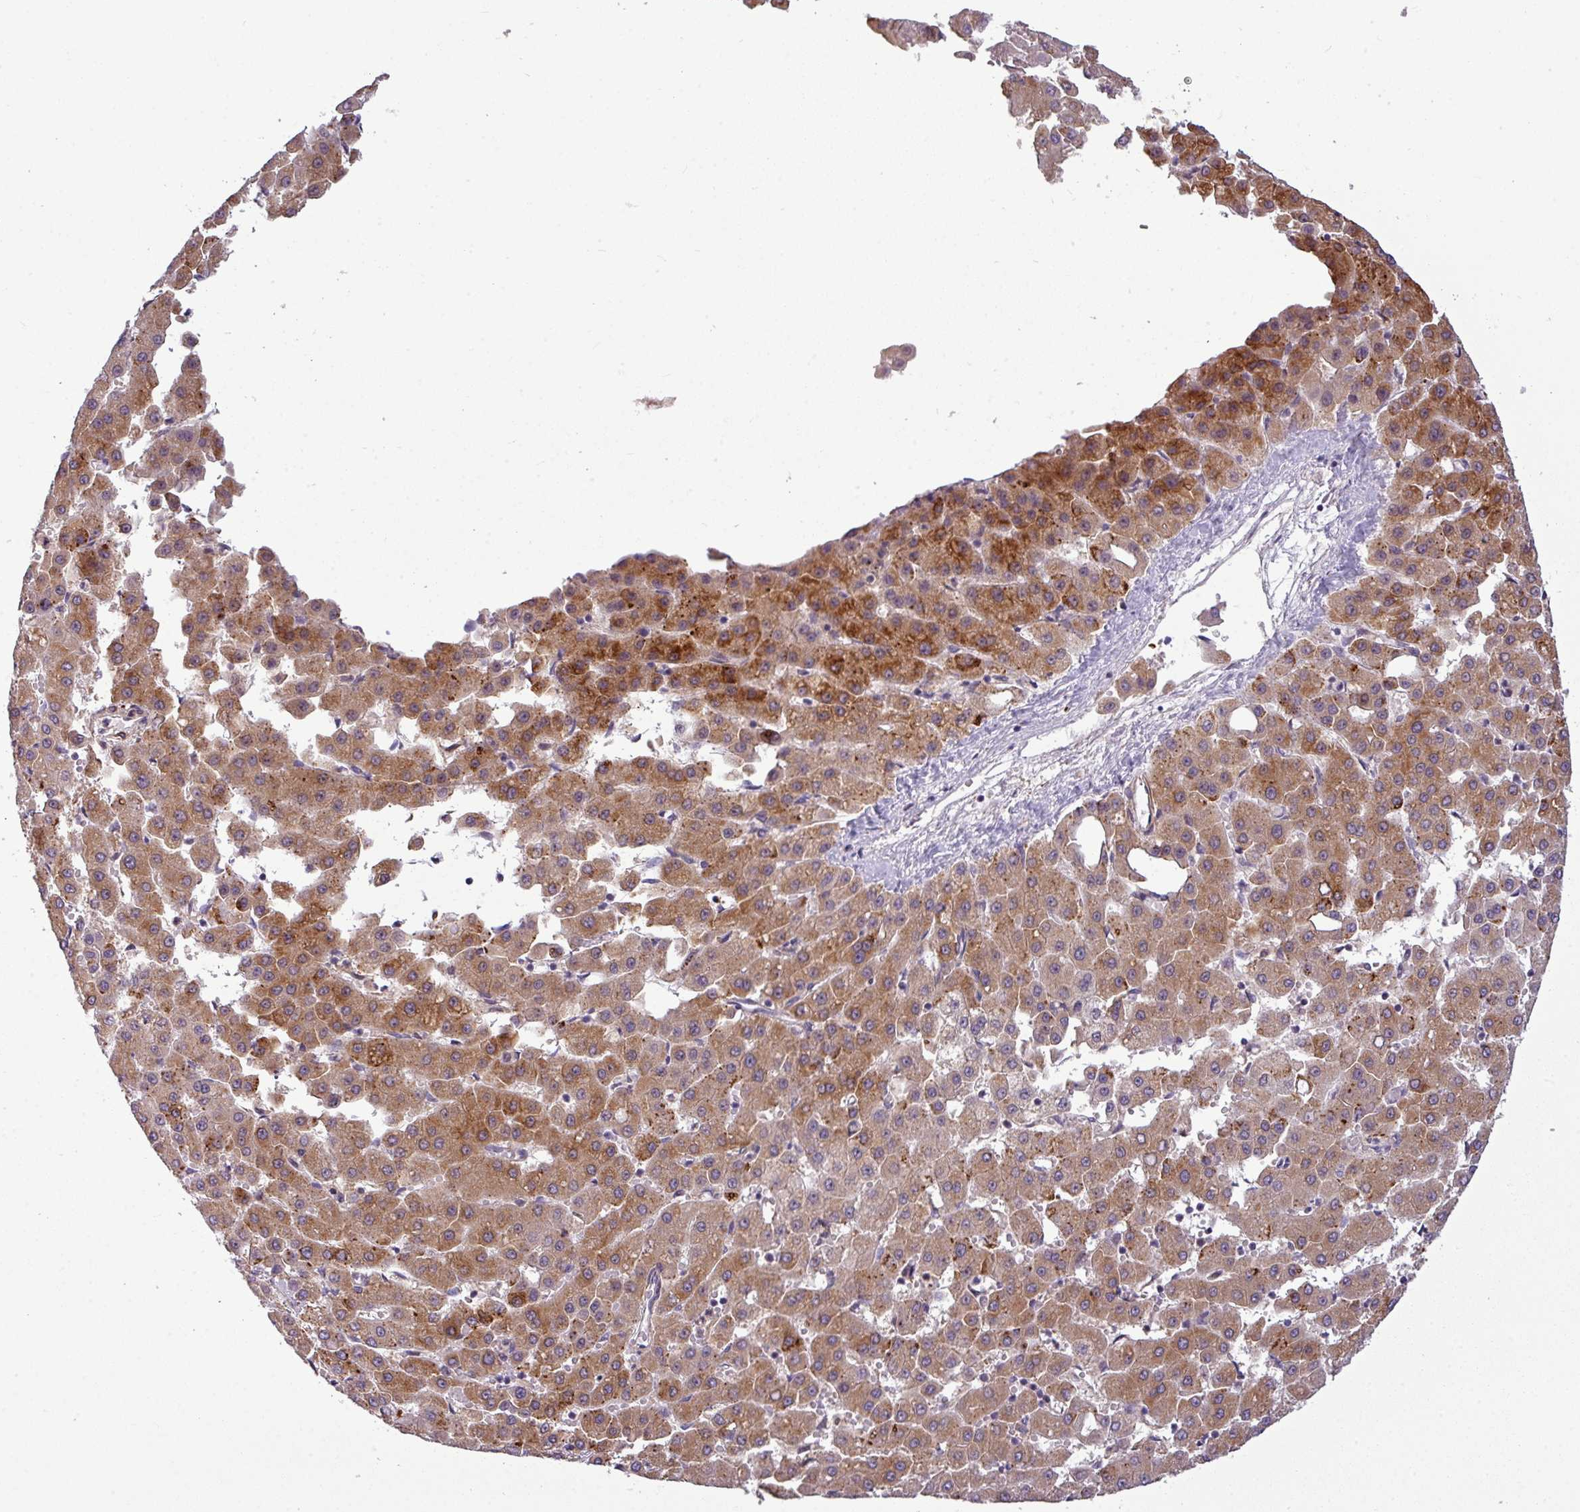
{"staining": {"intensity": "moderate", "quantity": ">75%", "location": "cytoplasmic/membranous"}, "tissue": "liver cancer", "cell_type": "Tumor cells", "image_type": "cancer", "snomed": [{"axis": "morphology", "description": "Carcinoma, Hepatocellular, NOS"}, {"axis": "topography", "description": "Liver"}], "caption": "A histopathology image of human liver hepatocellular carcinoma stained for a protein exhibits moderate cytoplasmic/membranous brown staining in tumor cells.", "gene": "ZNF35", "patient": {"sex": "male", "age": 47}}